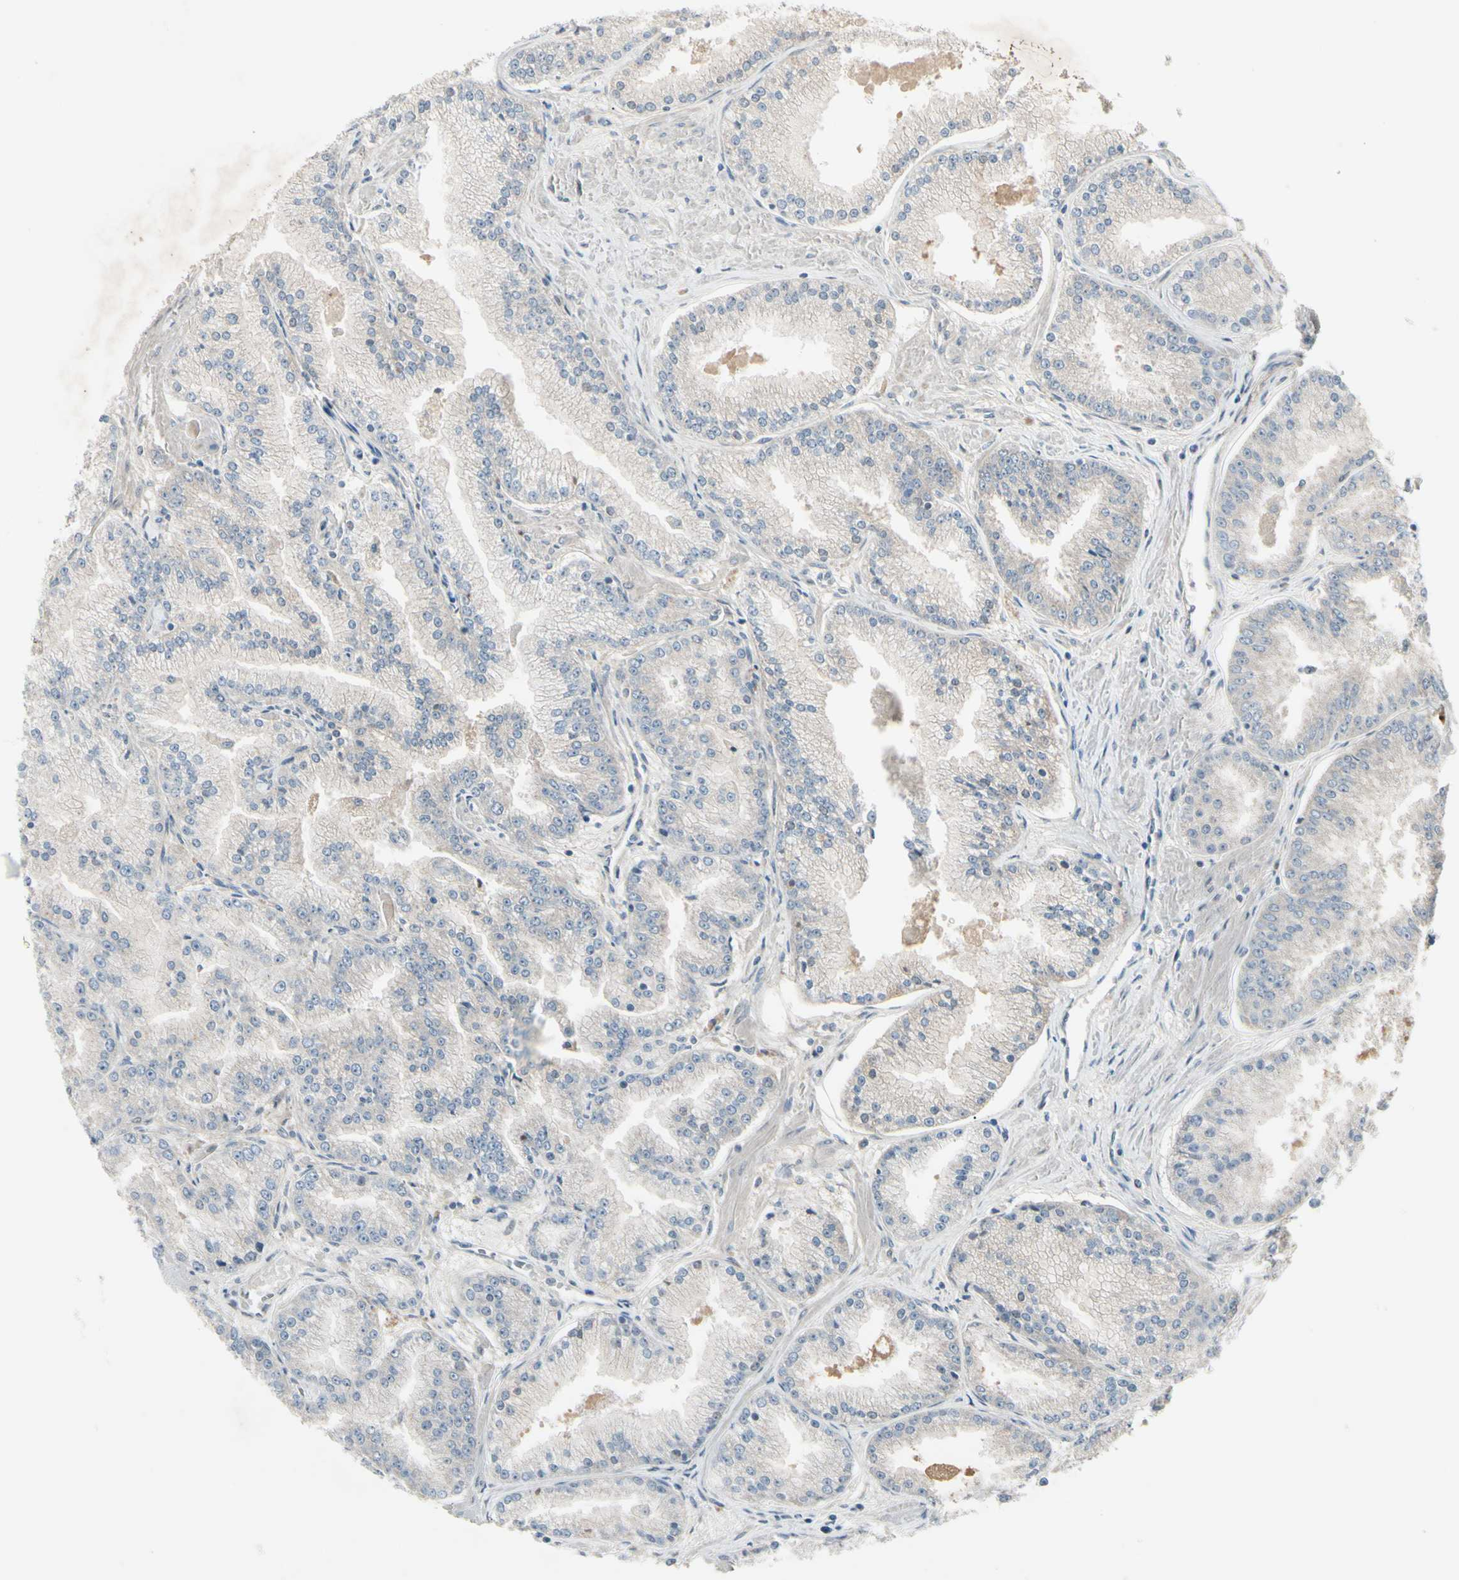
{"staining": {"intensity": "negative", "quantity": "none", "location": "none"}, "tissue": "prostate cancer", "cell_type": "Tumor cells", "image_type": "cancer", "snomed": [{"axis": "morphology", "description": "Adenocarcinoma, High grade"}, {"axis": "topography", "description": "Prostate"}], "caption": "The IHC photomicrograph has no significant positivity in tumor cells of prostate adenocarcinoma (high-grade) tissue.", "gene": "FHDC1", "patient": {"sex": "male", "age": 61}}